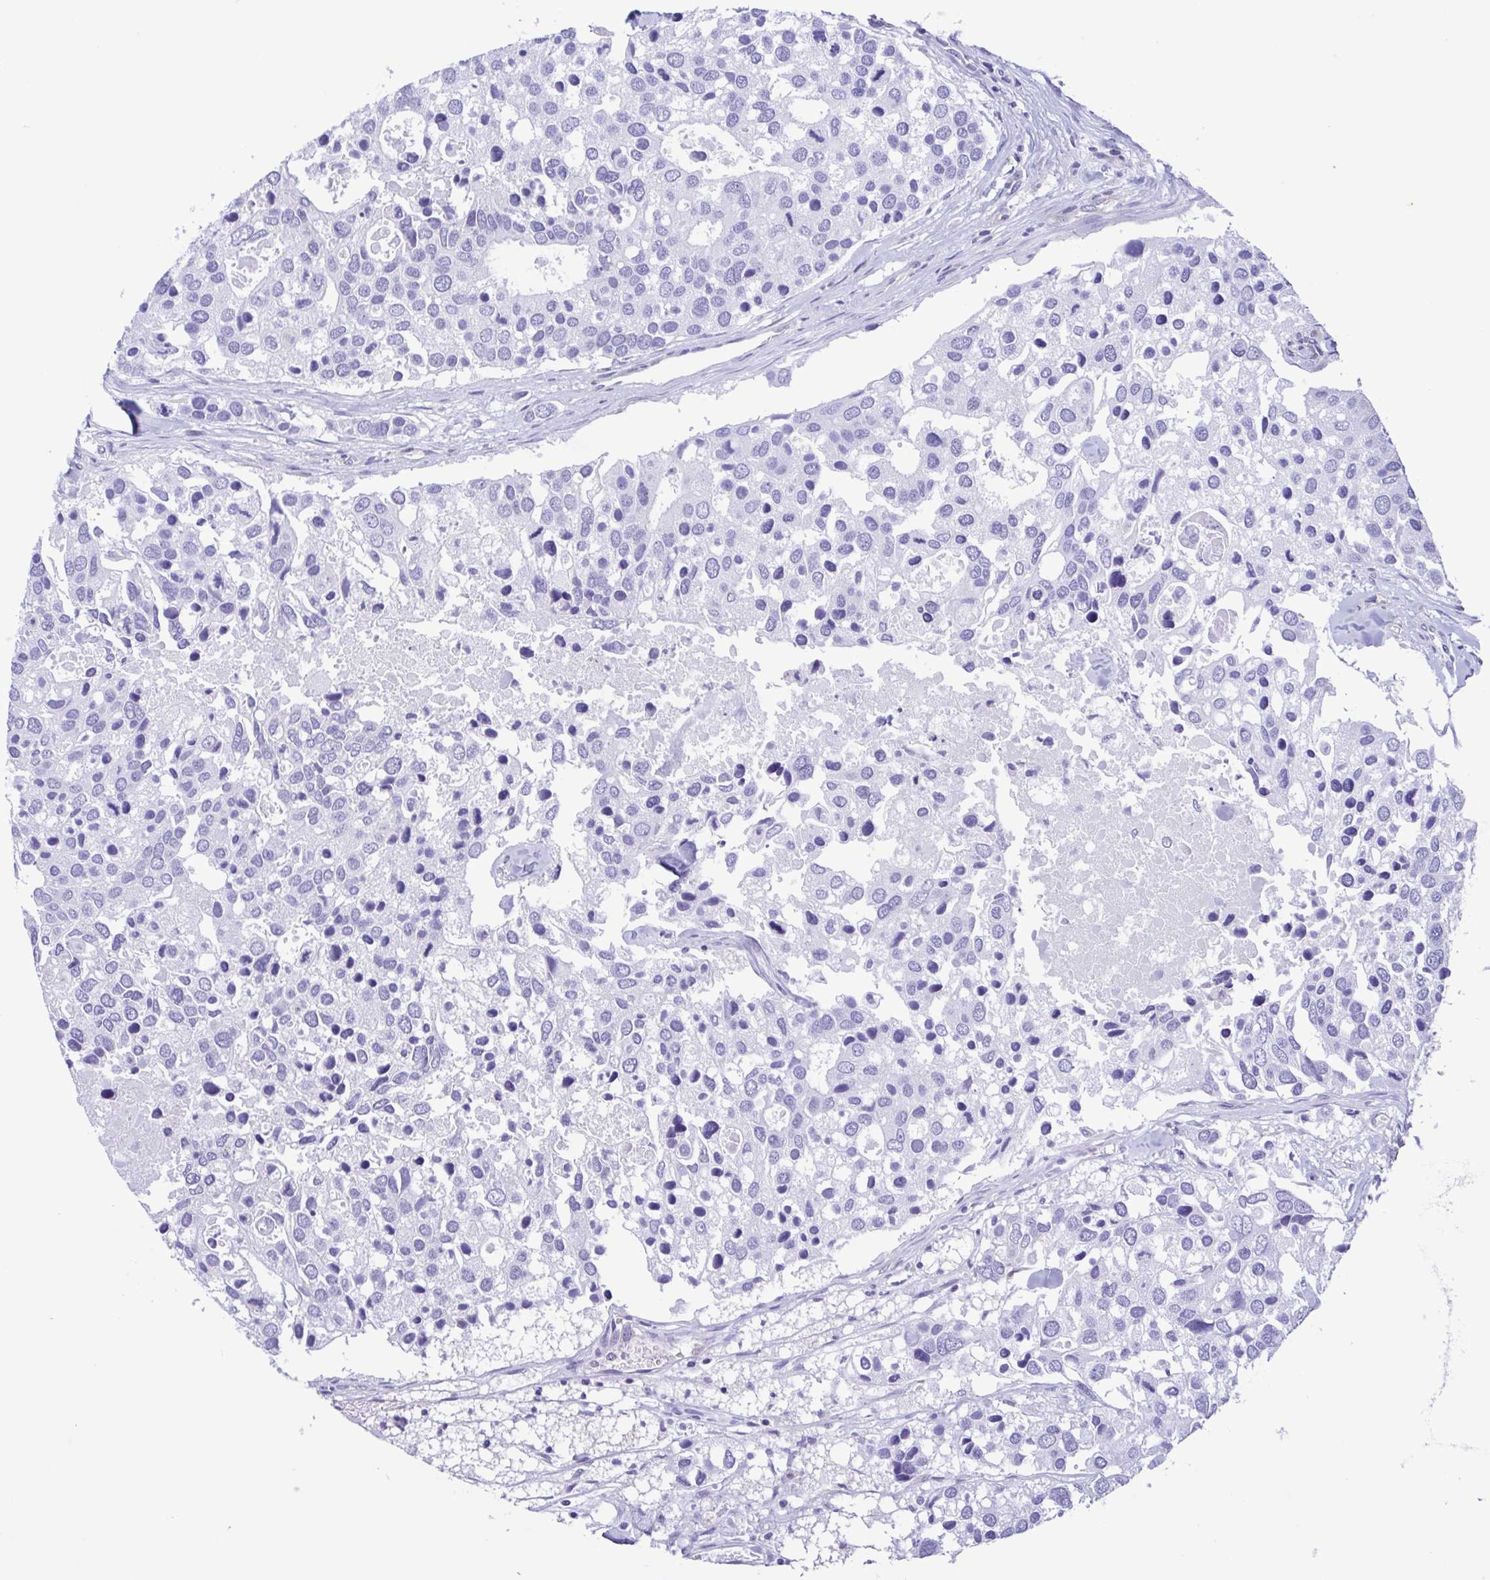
{"staining": {"intensity": "negative", "quantity": "none", "location": "none"}, "tissue": "breast cancer", "cell_type": "Tumor cells", "image_type": "cancer", "snomed": [{"axis": "morphology", "description": "Duct carcinoma"}, {"axis": "topography", "description": "Breast"}], "caption": "Image shows no protein expression in tumor cells of breast cancer (invasive ductal carcinoma) tissue.", "gene": "TNNI3", "patient": {"sex": "female", "age": 83}}